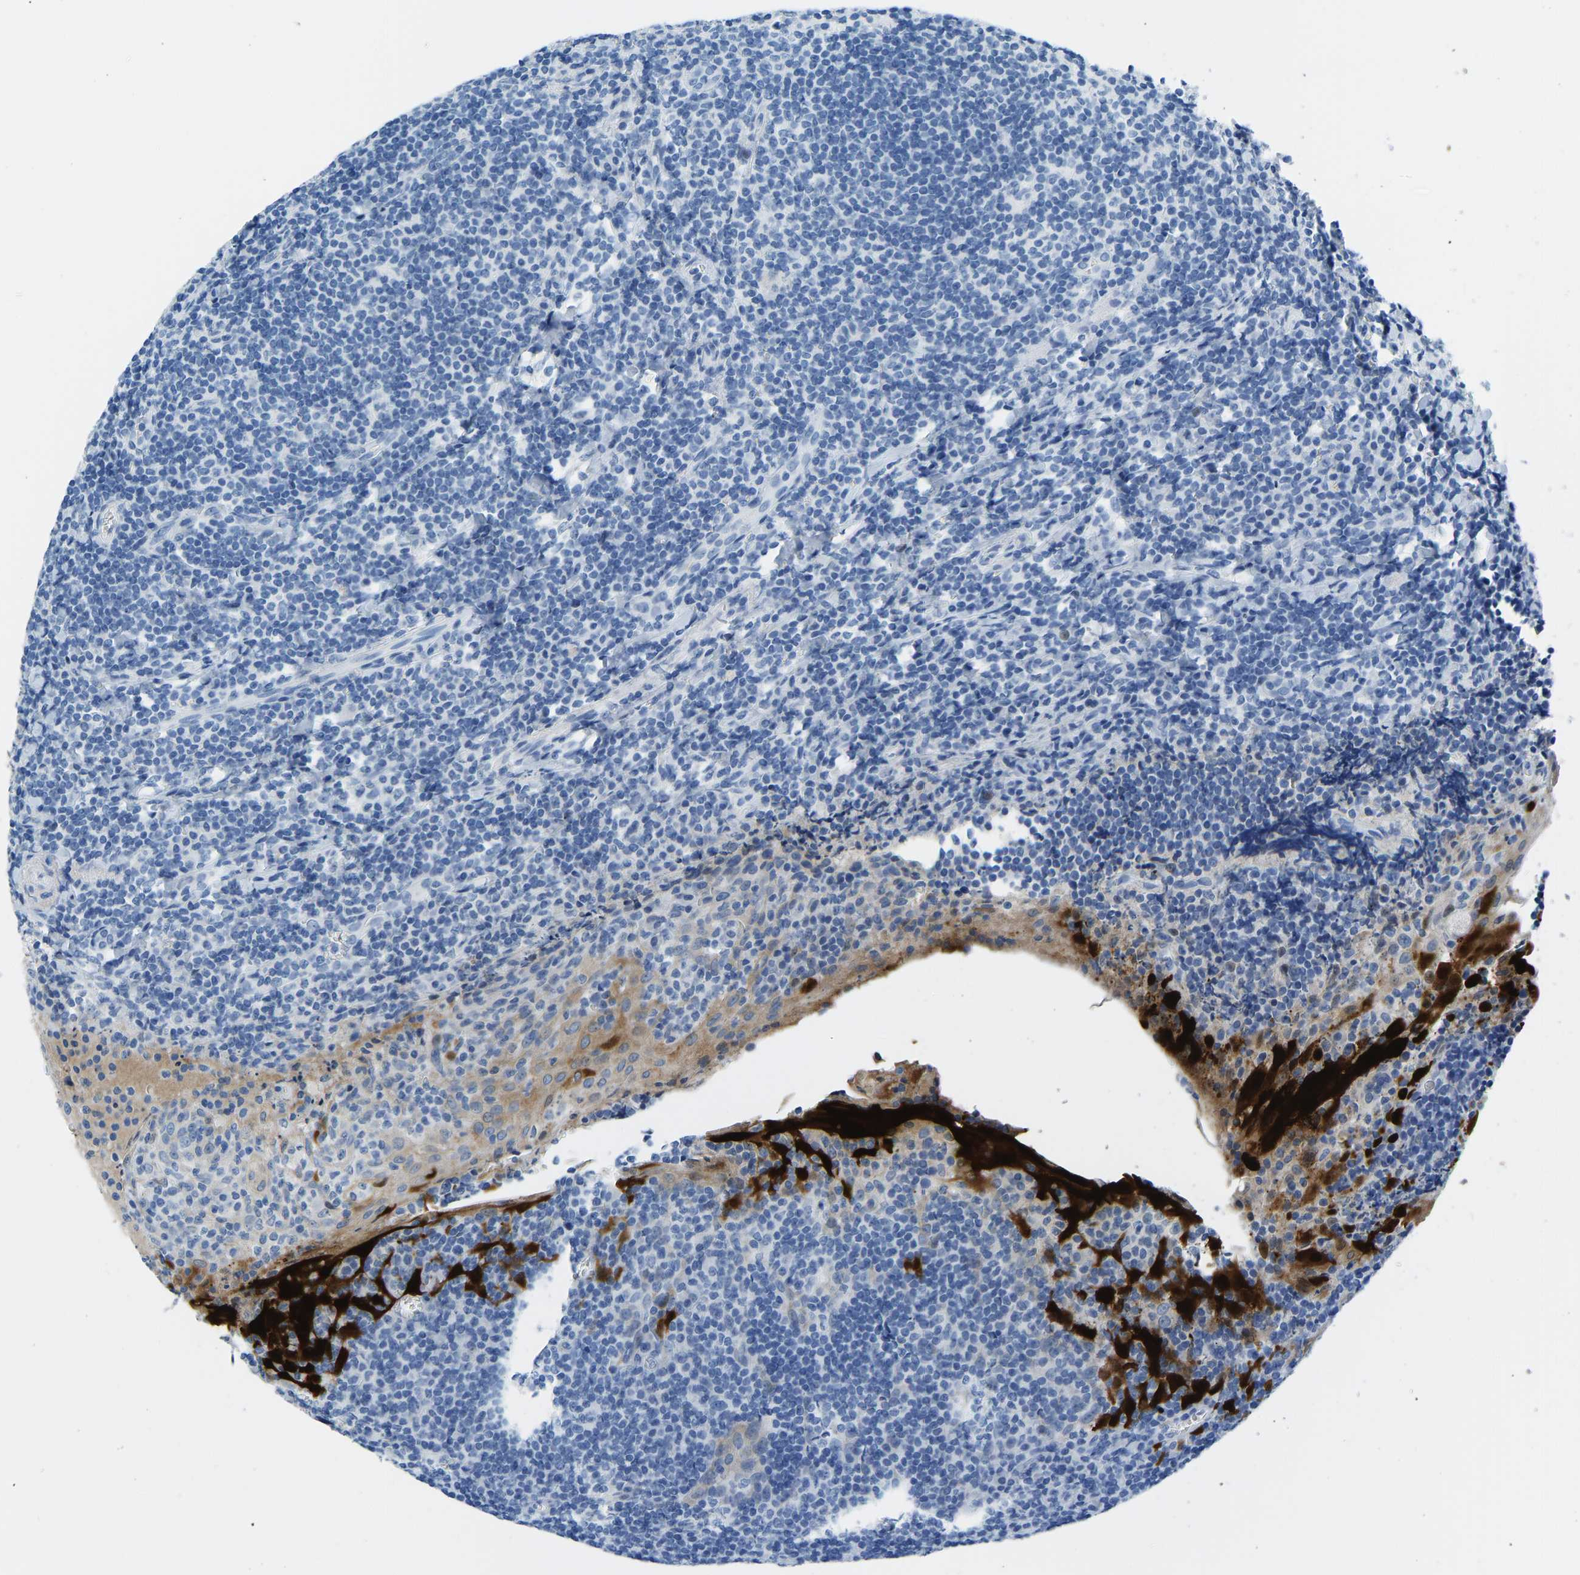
{"staining": {"intensity": "negative", "quantity": "none", "location": "none"}, "tissue": "tonsil", "cell_type": "Germinal center cells", "image_type": "normal", "snomed": [{"axis": "morphology", "description": "Normal tissue, NOS"}, {"axis": "topography", "description": "Tonsil"}], "caption": "Immunohistochemical staining of benign human tonsil displays no significant expression in germinal center cells. Nuclei are stained in blue.", "gene": "SERPINB3", "patient": {"sex": "male", "age": 37}}